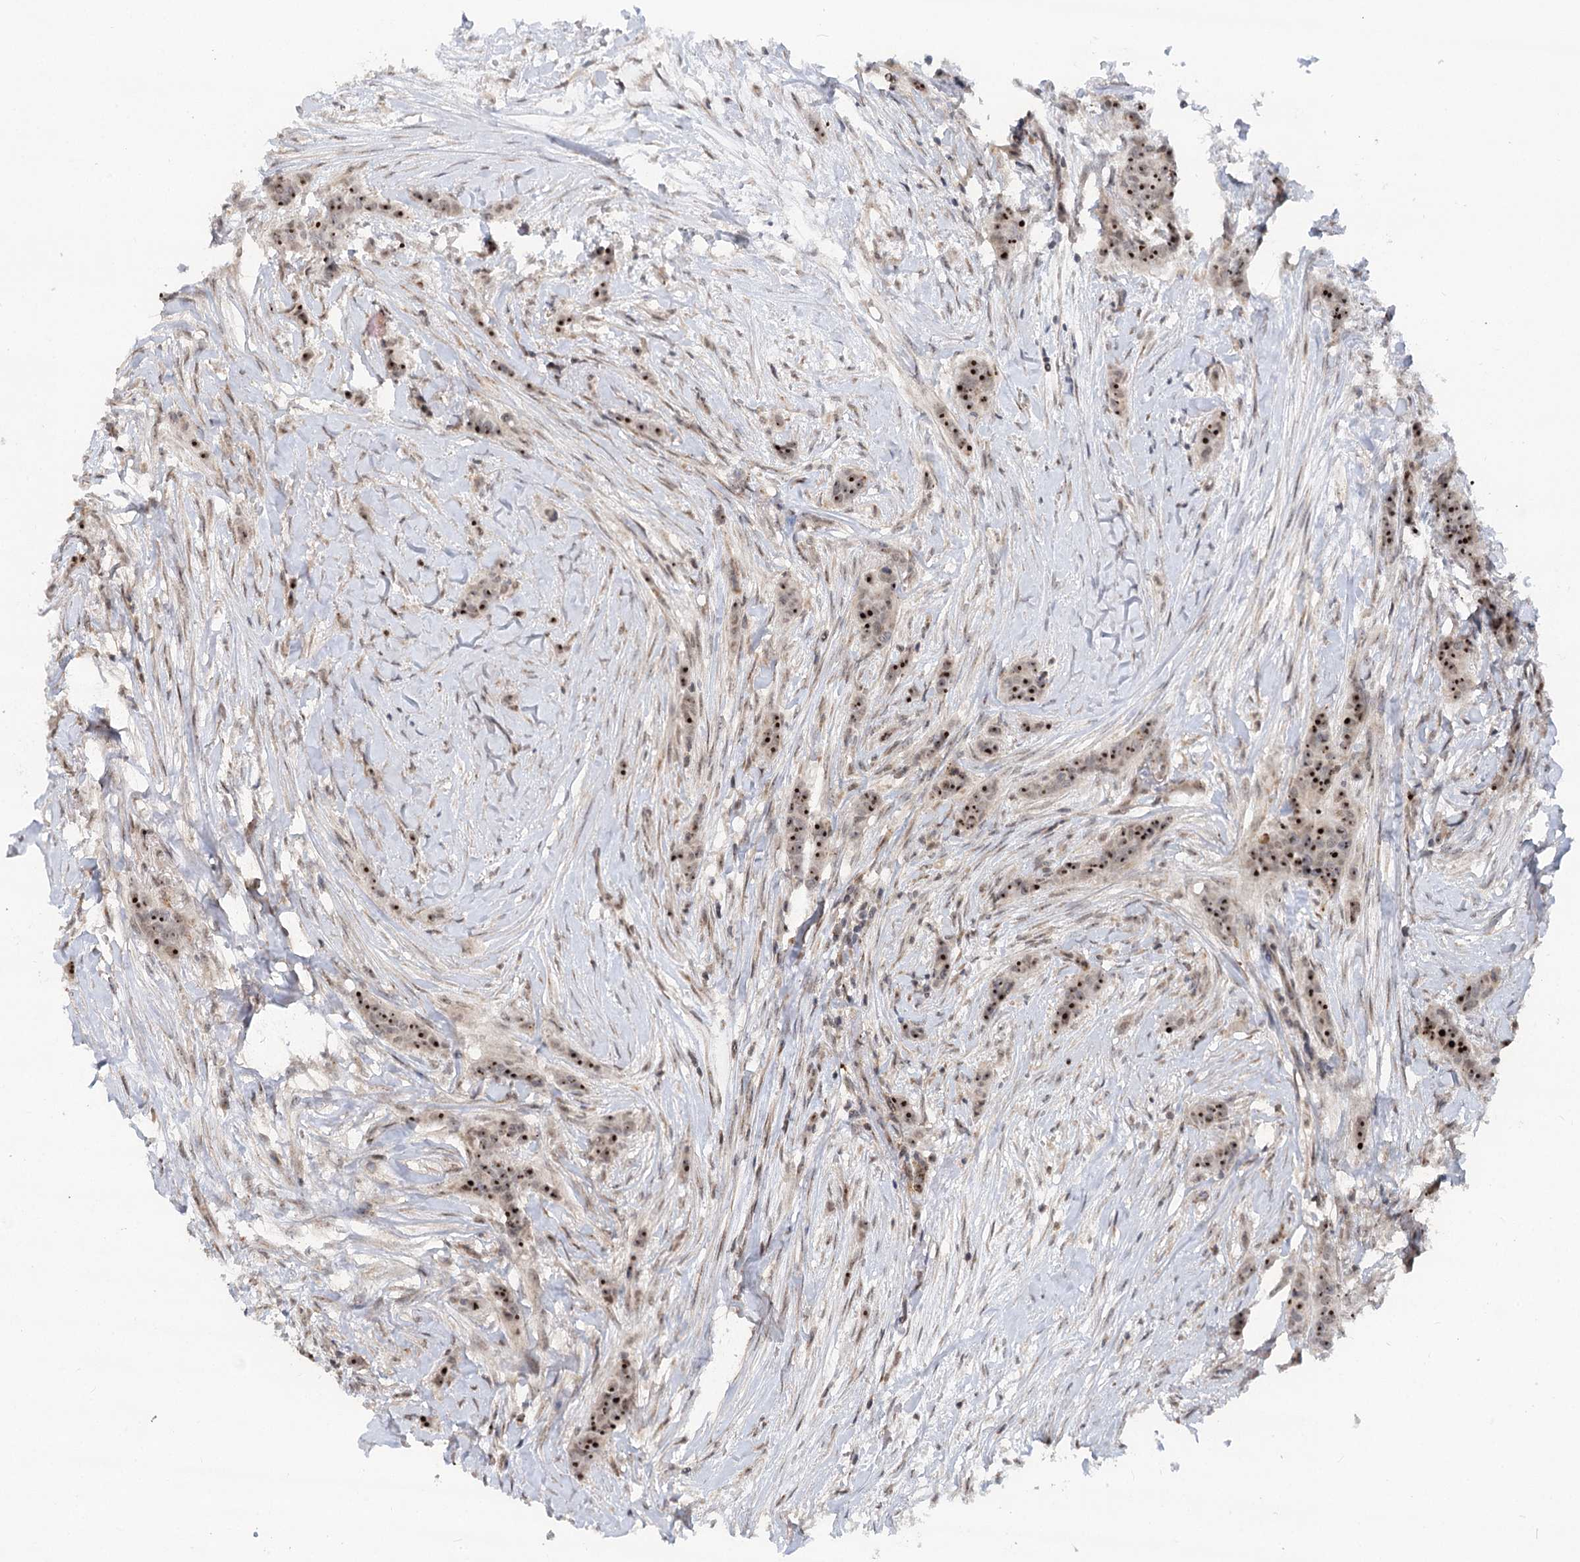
{"staining": {"intensity": "strong", "quantity": ">75%", "location": "nuclear"}, "tissue": "breast cancer", "cell_type": "Tumor cells", "image_type": "cancer", "snomed": [{"axis": "morphology", "description": "Duct carcinoma"}, {"axis": "topography", "description": "Breast"}], "caption": "Immunohistochemical staining of human breast cancer (invasive ductal carcinoma) shows high levels of strong nuclear positivity in approximately >75% of tumor cells. The staining was performed using DAB, with brown indicating positive protein expression. Nuclei are stained blue with hematoxylin.", "gene": "GNL3L", "patient": {"sex": "female", "age": 40}}